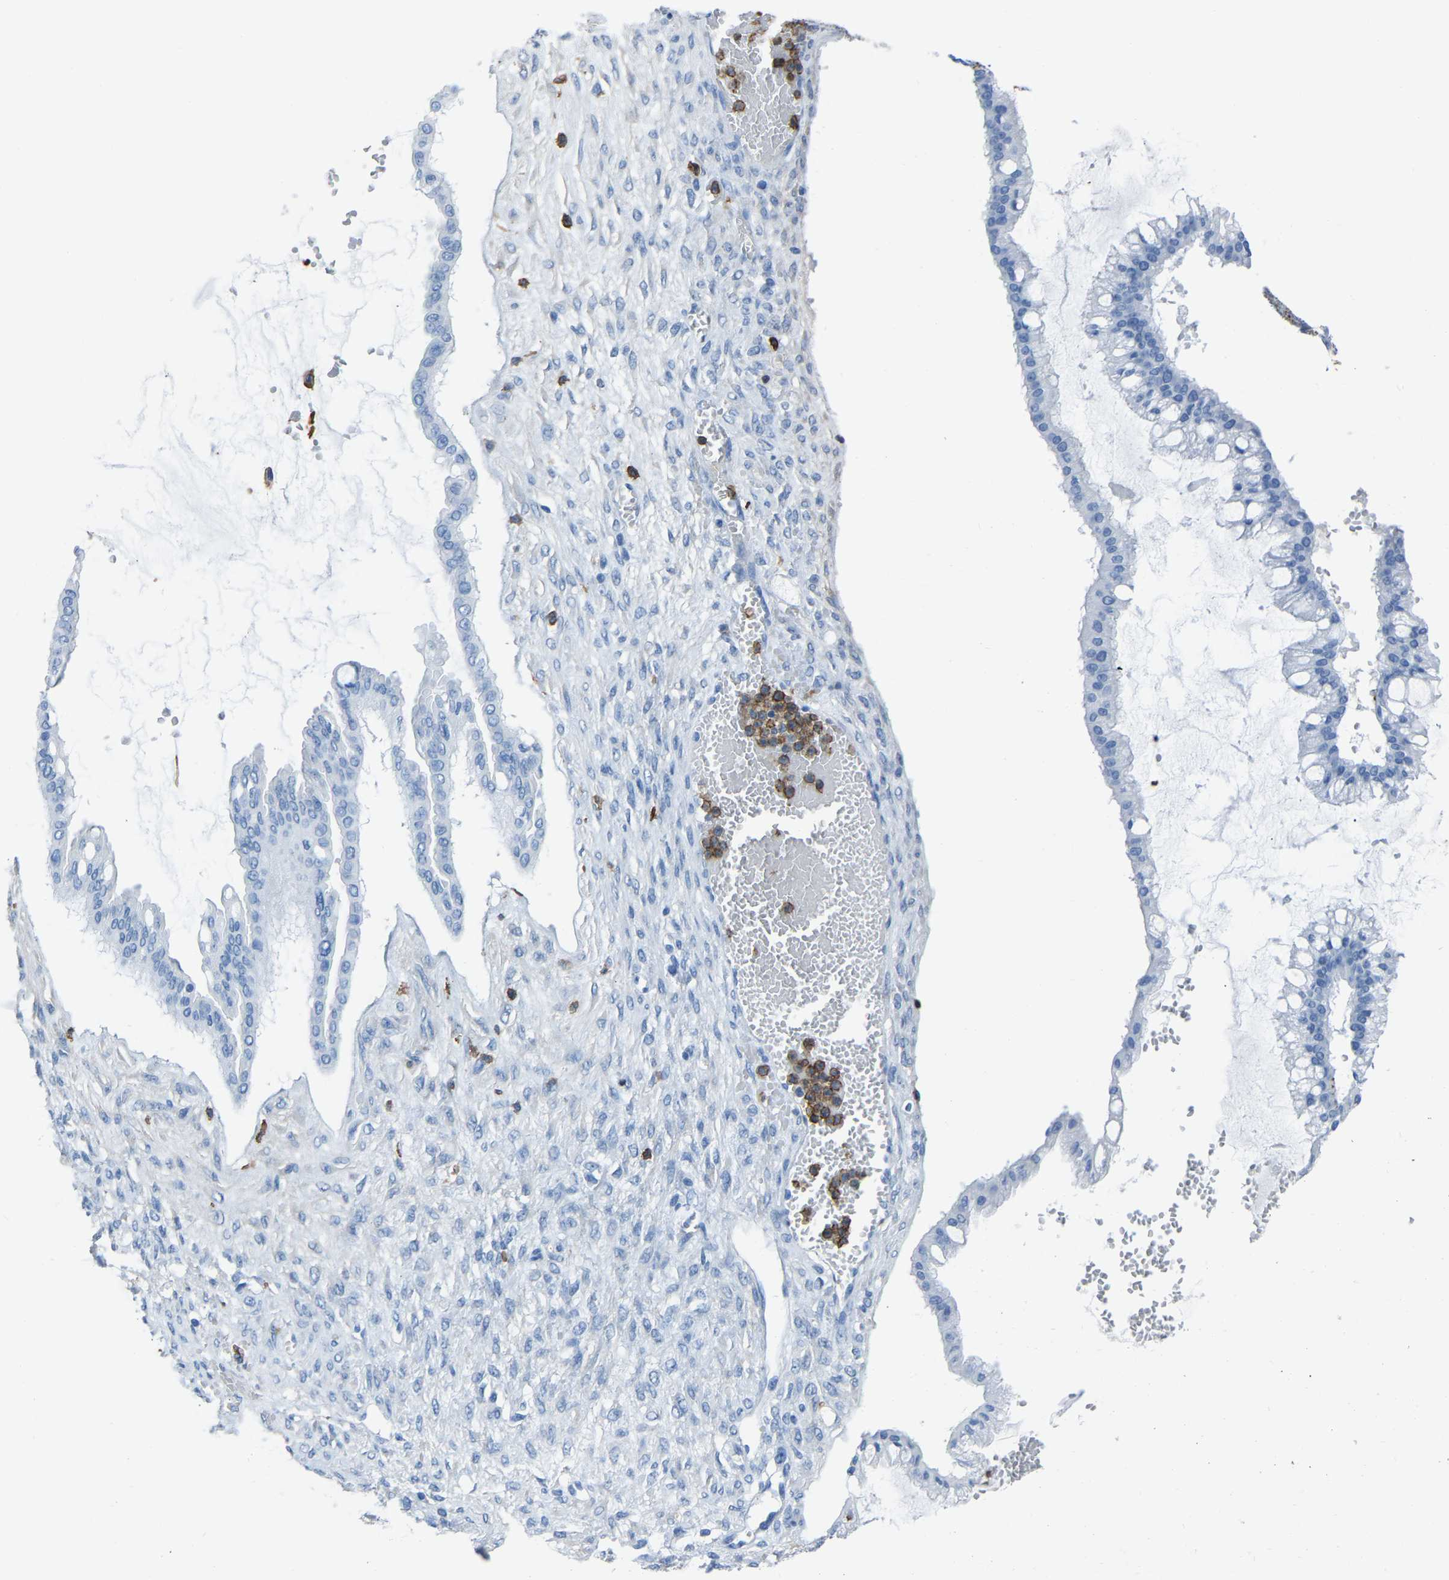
{"staining": {"intensity": "negative", "quantity": "none", "location": "none"}, "tissue": "ovarian cancer", "cell_type": "Tumor cells", "image_type": "cancer", "snomed": [{"axis": "morphology", "description": "Cystadenocarcinoma, mucinous, NOS"}, {"axis": "topography", "description": "Ovary"}], "caption": "High power microscopy image of an immunohistochemistry (IHC) micrograph of ovarian mucinous cystadenocarcinoma, revealing no significant expression in tumor cells. (DAB (3,3'-diaminobenzidine) immunohistochemistry (IHC), high magnification).", "gene": "LSP1", "patient": {"sex": "female", "age": 73}}